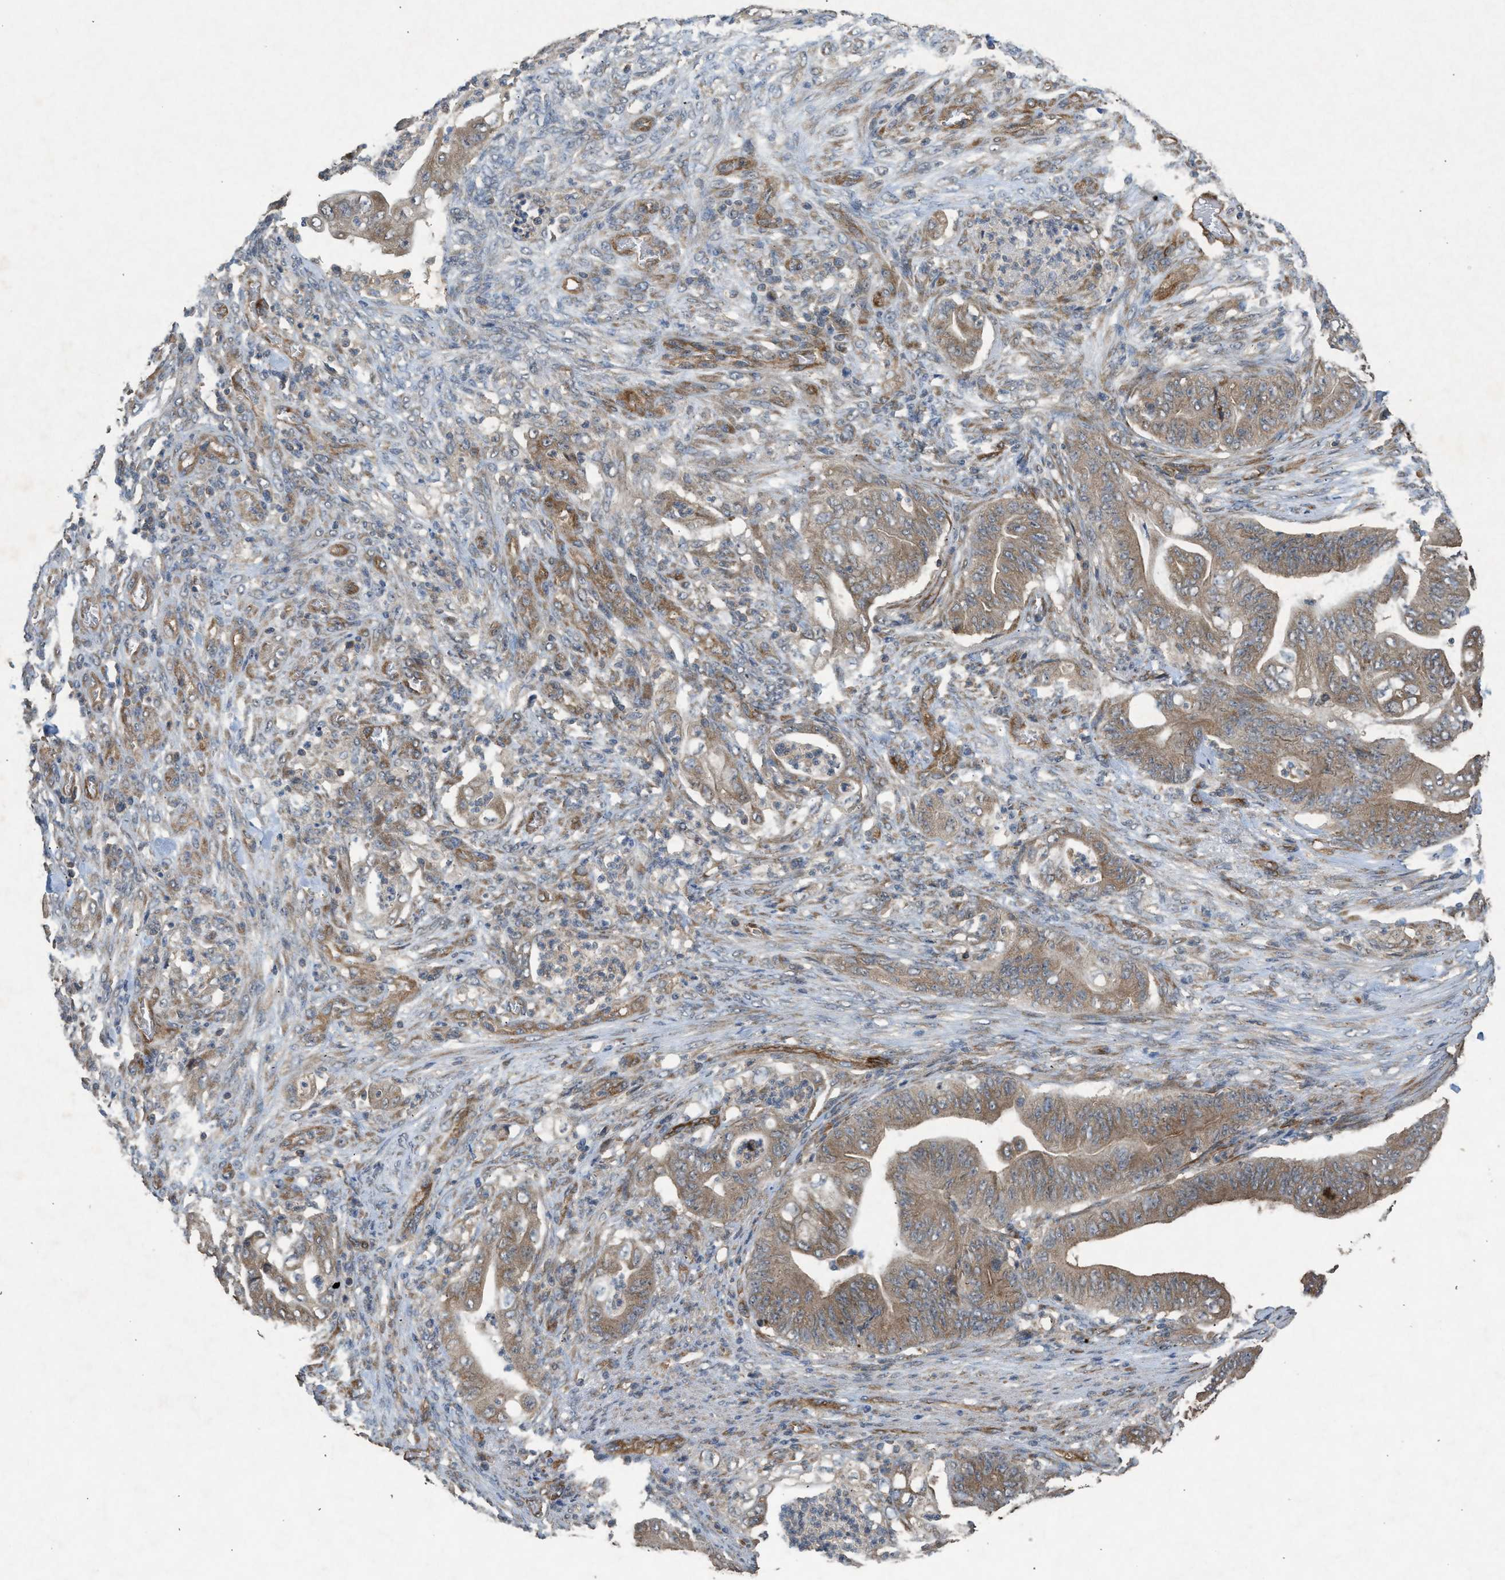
{"staining": {"intensity": "moderate", "quantity": ">75%", "location": "cytoplasmic/membranous"}, "tissue": "stomach cancer", "cell_type": "Tumor cells", "image_type": "cancer", "snomed": [{"axis": "morphology", "description": "Adenocarcinoma, NOS"}, {"axis": "topography", "description": "Stomach"}], "caption": "Adenocarcinoma (stomach) stained with a protein marker reveals moderate staining in tumor cells.", "gene": "HIP1R", "patient": {"sex": "female", "age": 73}}